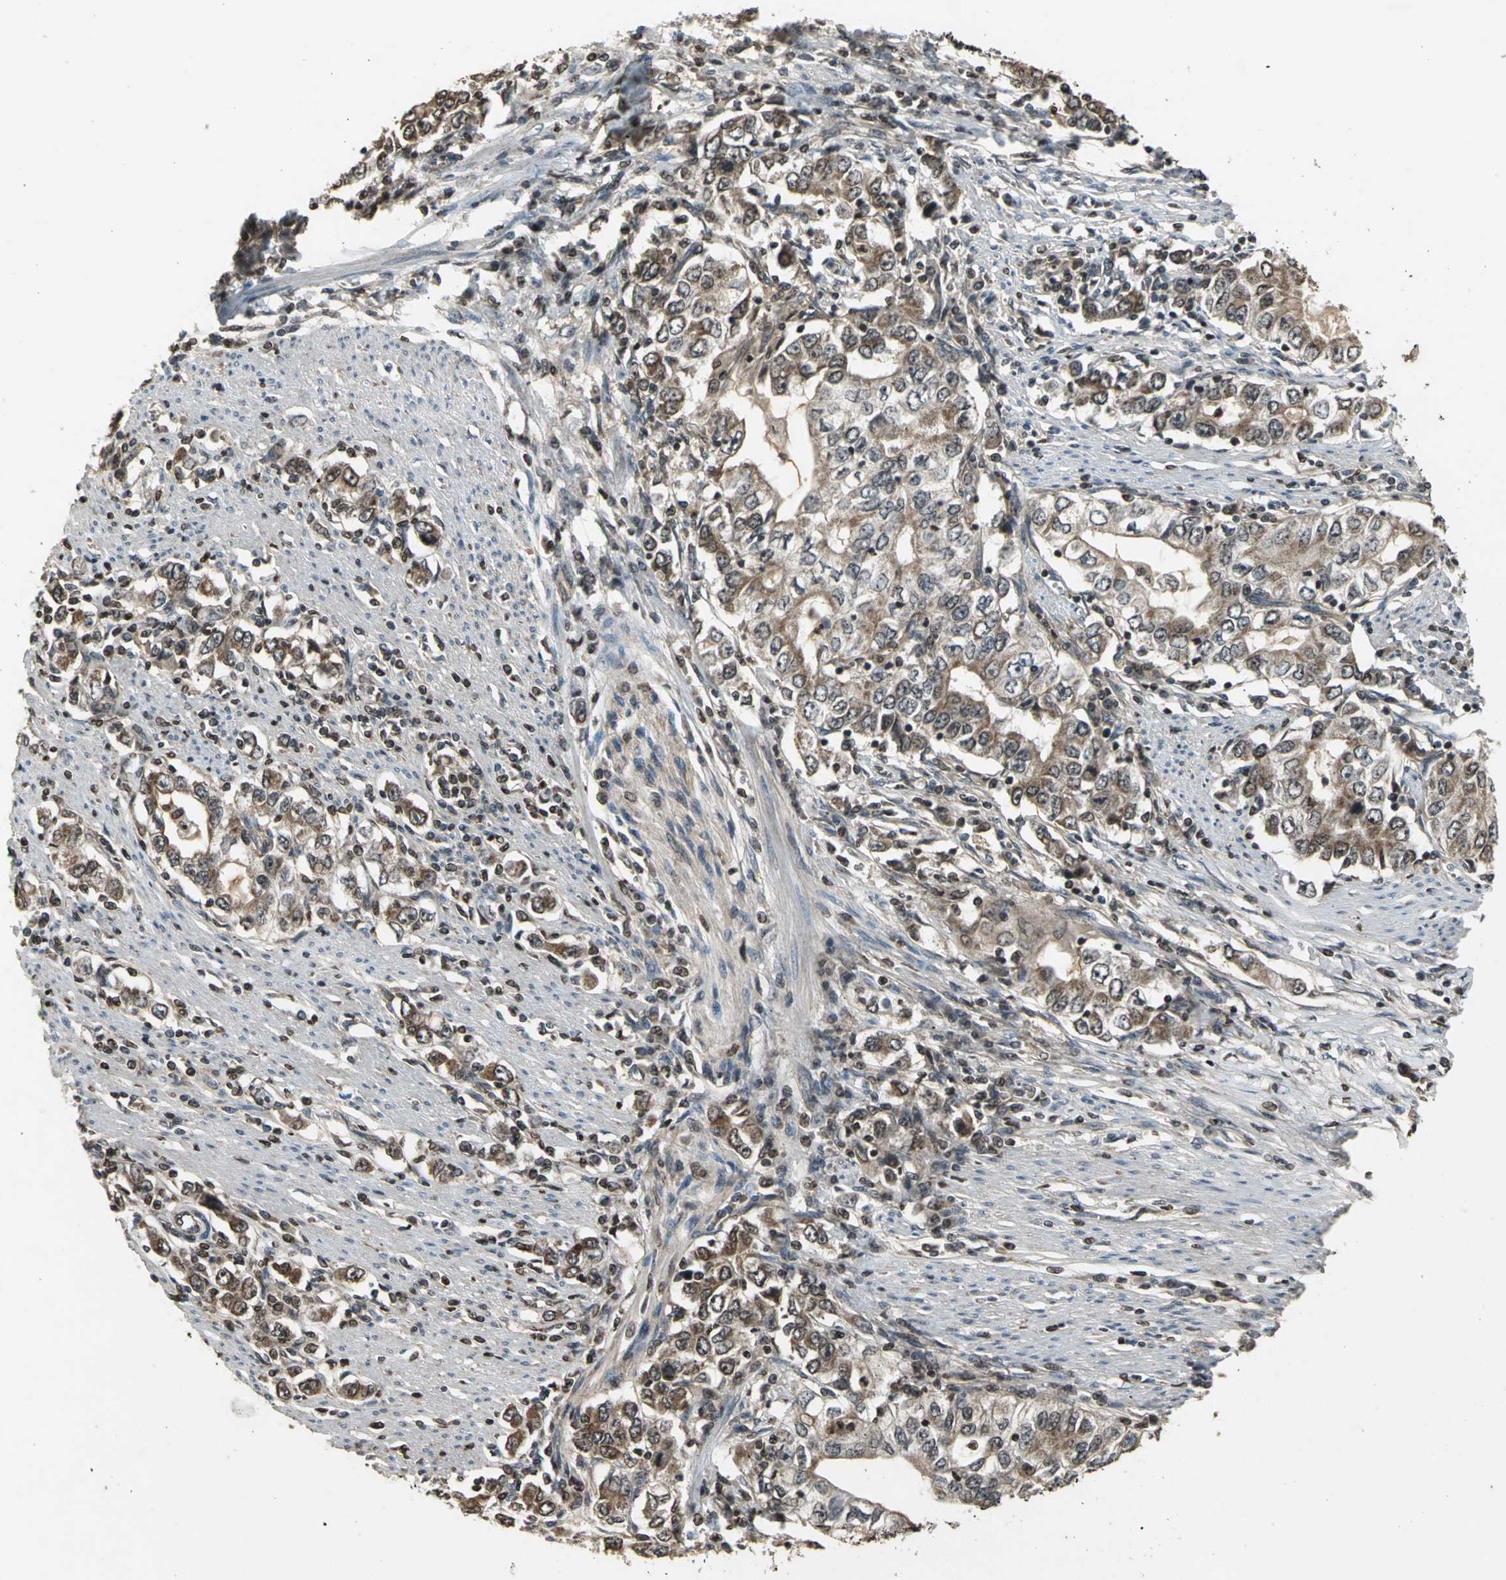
{"staining": {"intensity": "moderate", "quantity": ">75%", "location": "cytoplasmic/membranous,nuclear"}, "tissue": "stomach cancer", "cell_type": "Tumor cells", "image_type": "cancer", "snomed": [{"axis": "morphology", "description": "Adenocarcinoma, NOS"}, {"axis": "topography", "description": "Stomach, lower"}], "caption": "Protein staining of stomach adenocarcinoma tissue exhibits moderate cytoplasmic/membranous and nuclear positivity in approximately >75% of tumor cells.", "gene": "AHR", "patient": {"sex": "female", "age": 72}}